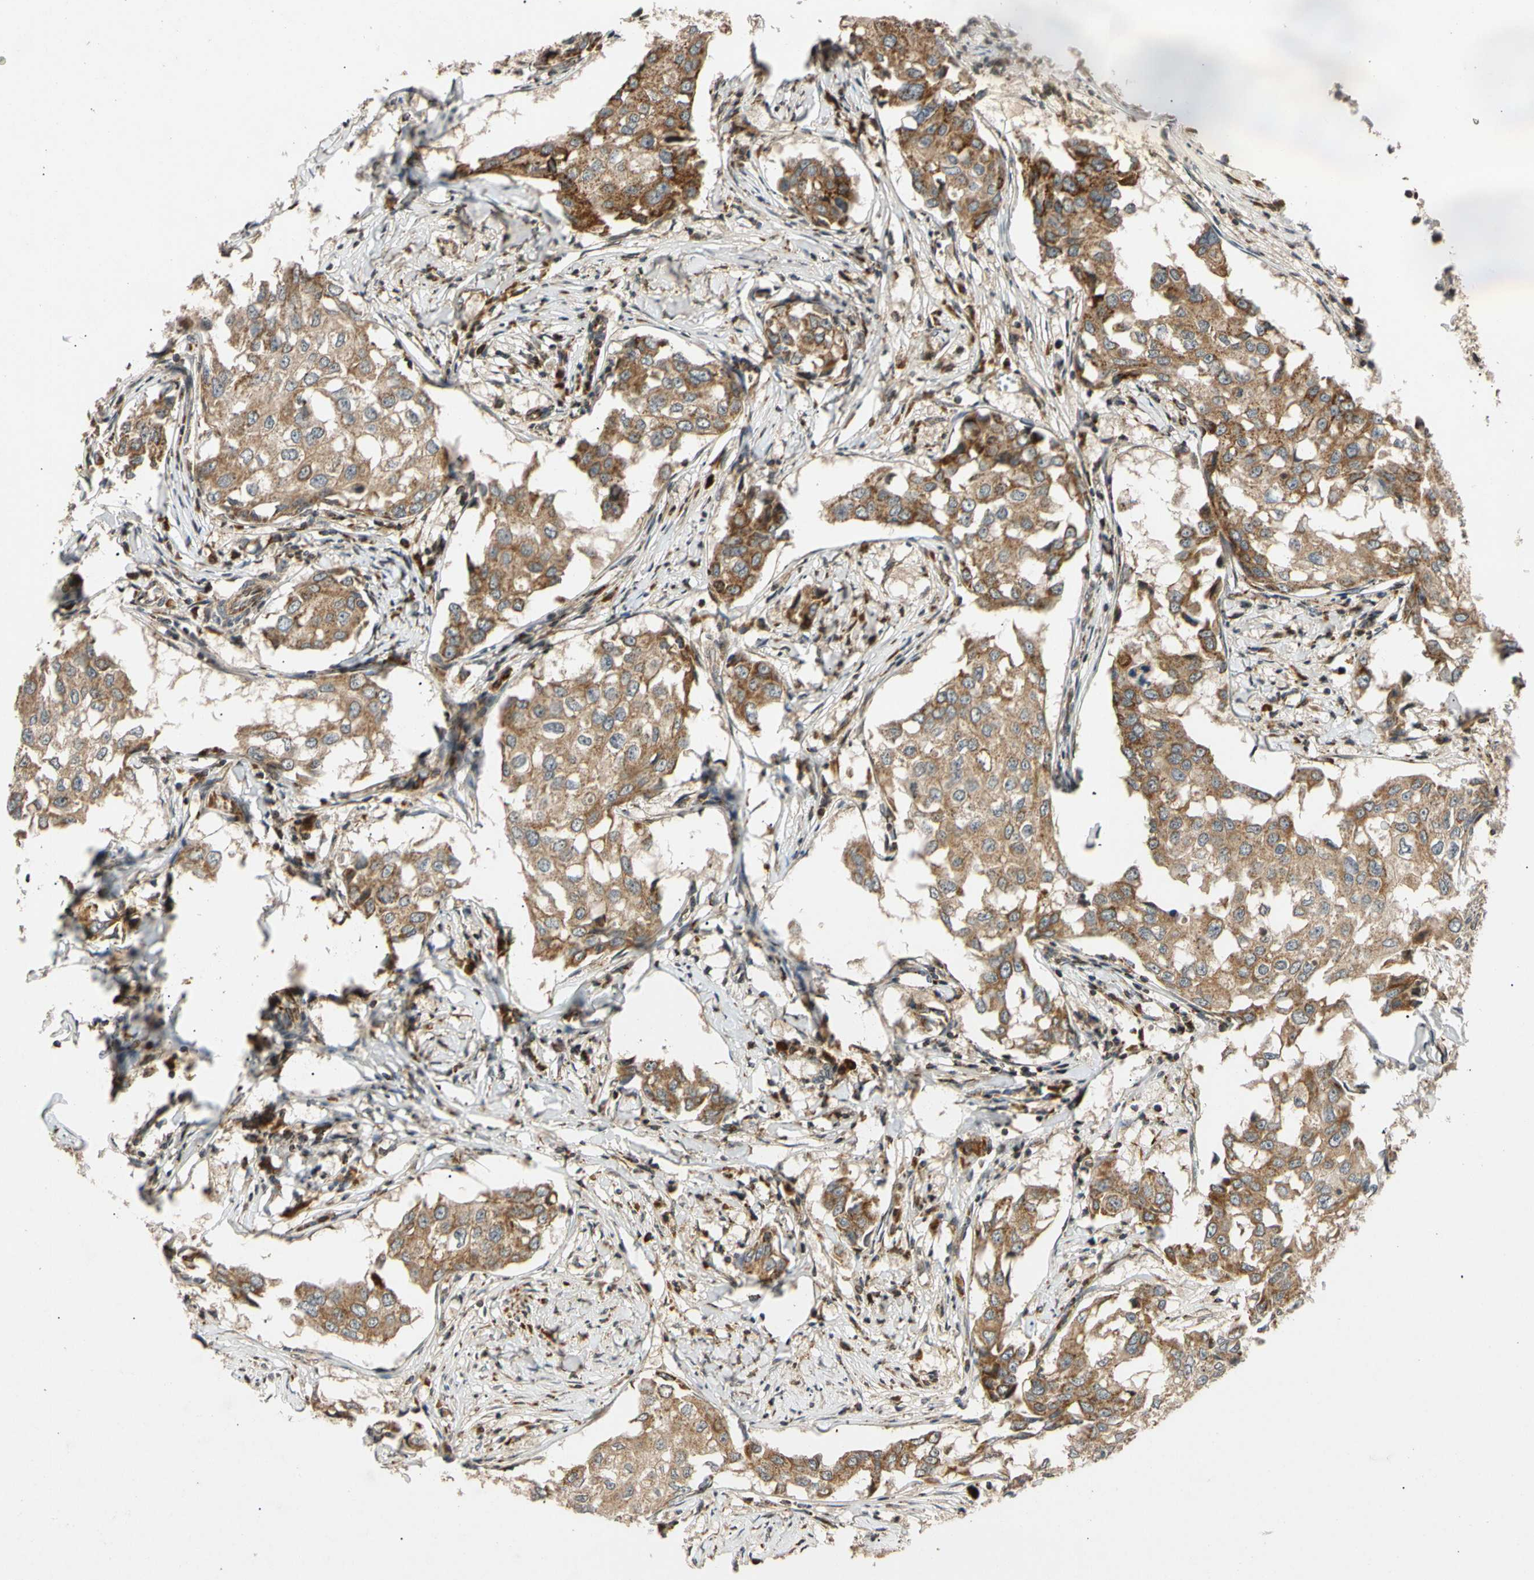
{"staining": {"intensity": "moderate", "quantity": ">75%", "location": "cytoplasmic/membranous"}, "tissue": "breast cancer", "cell_type": "Tumor cells", "image_type": "cancer", "snomed": [{"axis": "morphology", "description": "Duct carcinoma"}, {"axis": "topography", "description": "Breast"}], "caption": "Moderate cytoplasmic/membranous protein expression is seen in approximately >75% of tumor cells in breast cancer (intraductal carcinoma). (Brightfield microscopy of DAB IHC at high magnification).", "gene": "MRPS22", "patient": {"sex": "female", "age": 27}}